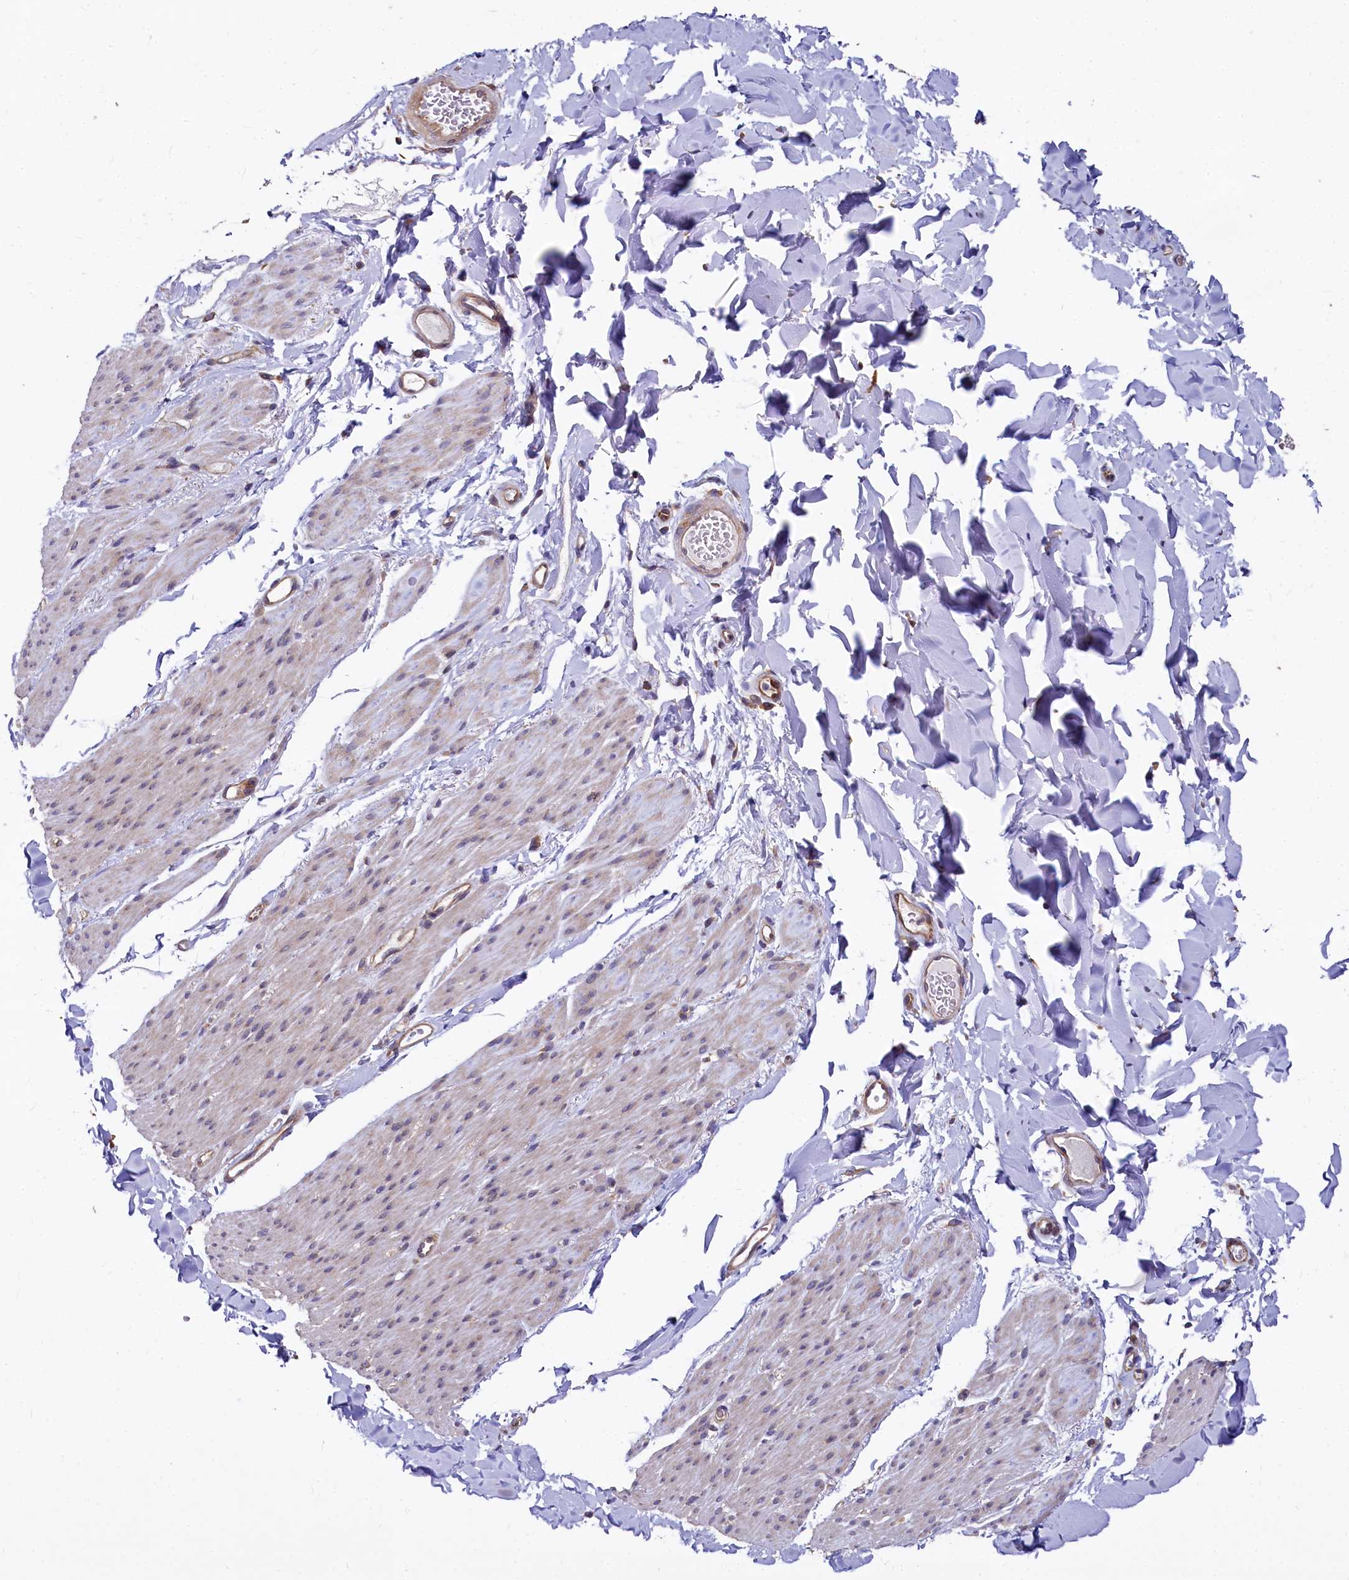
{"staining": {"intensity": "weak", "quantity": "25%-75%", "location": "cytoplasmic/membranous"}, "tissue": "smooth muscle", "cell_type": "Smooth muscle cells", "image_type": "normal", "snomed": [{"axis": "morphology", "description": "Normal tissue, NOS"}, {"axis": "topography", "description": "Colon"}, {"axis": "topography", "description": "Peripheral nerve tissue"}], "caption": "Protein analysis of unremarkable smooth muscle demonstrates weak cytoplasmic/membranous positivity in about 25%-75% of smooth muscle cells.", "gene": "EIF2B2", "patient": {"sex": "female", "age": 61}}